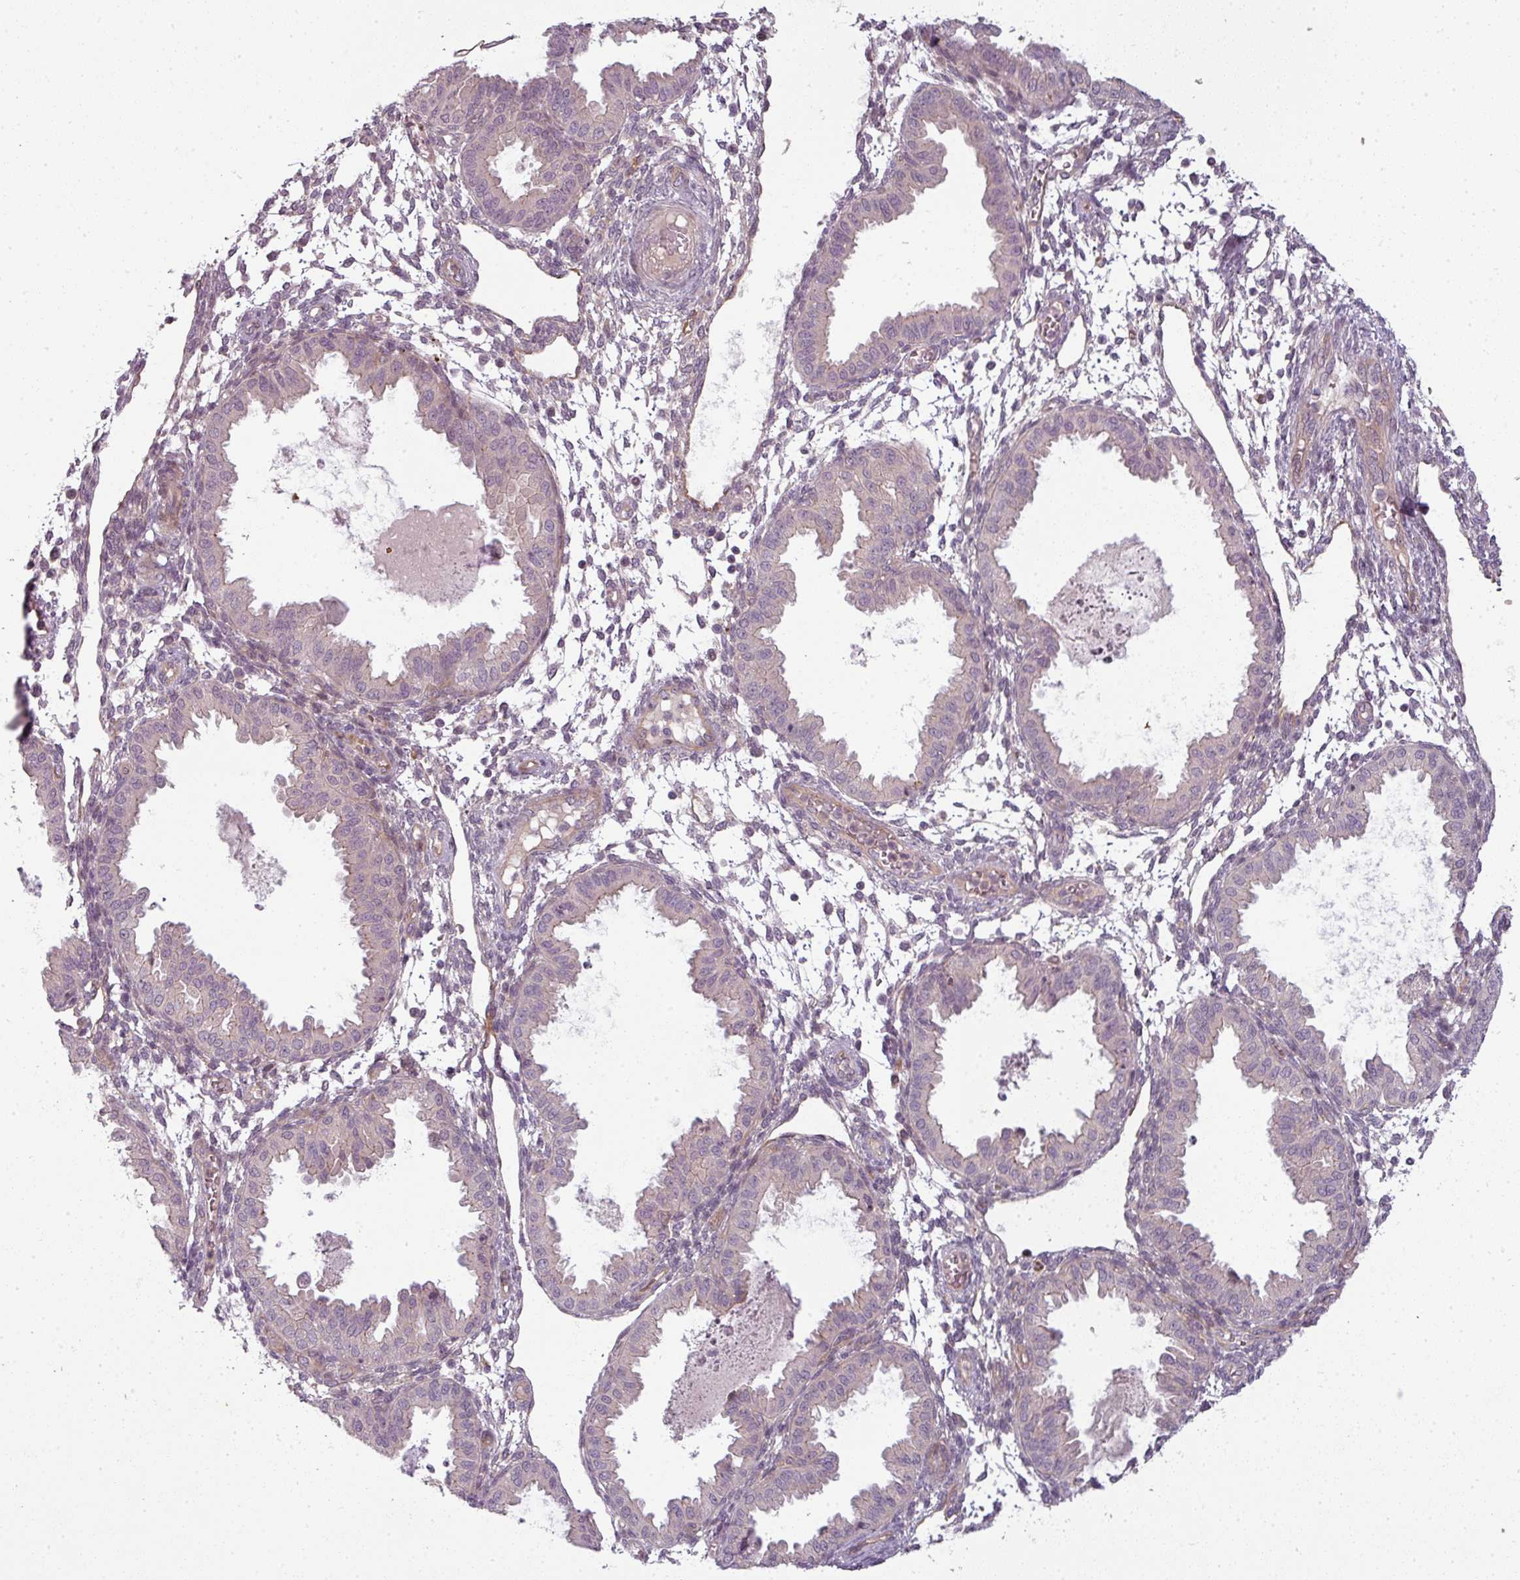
{"staining": {"intensity": "negative", "quantity": "none", "location": "none"}, "tissue": "endometrium", "cell_type": "Cells in endometrial stroma", "image_type": "normal", "snomed": [{"axis": "morphology", "description": "Normal tissue, NOS"}, {"axis": "topography", "description": "Endometrium"}], "caption": "The image exhibits no significant staining in cells in endometrial stroma of endometrium.", "gene": "SLC16A9", "patient": {"sex": "female", "age": 33}}